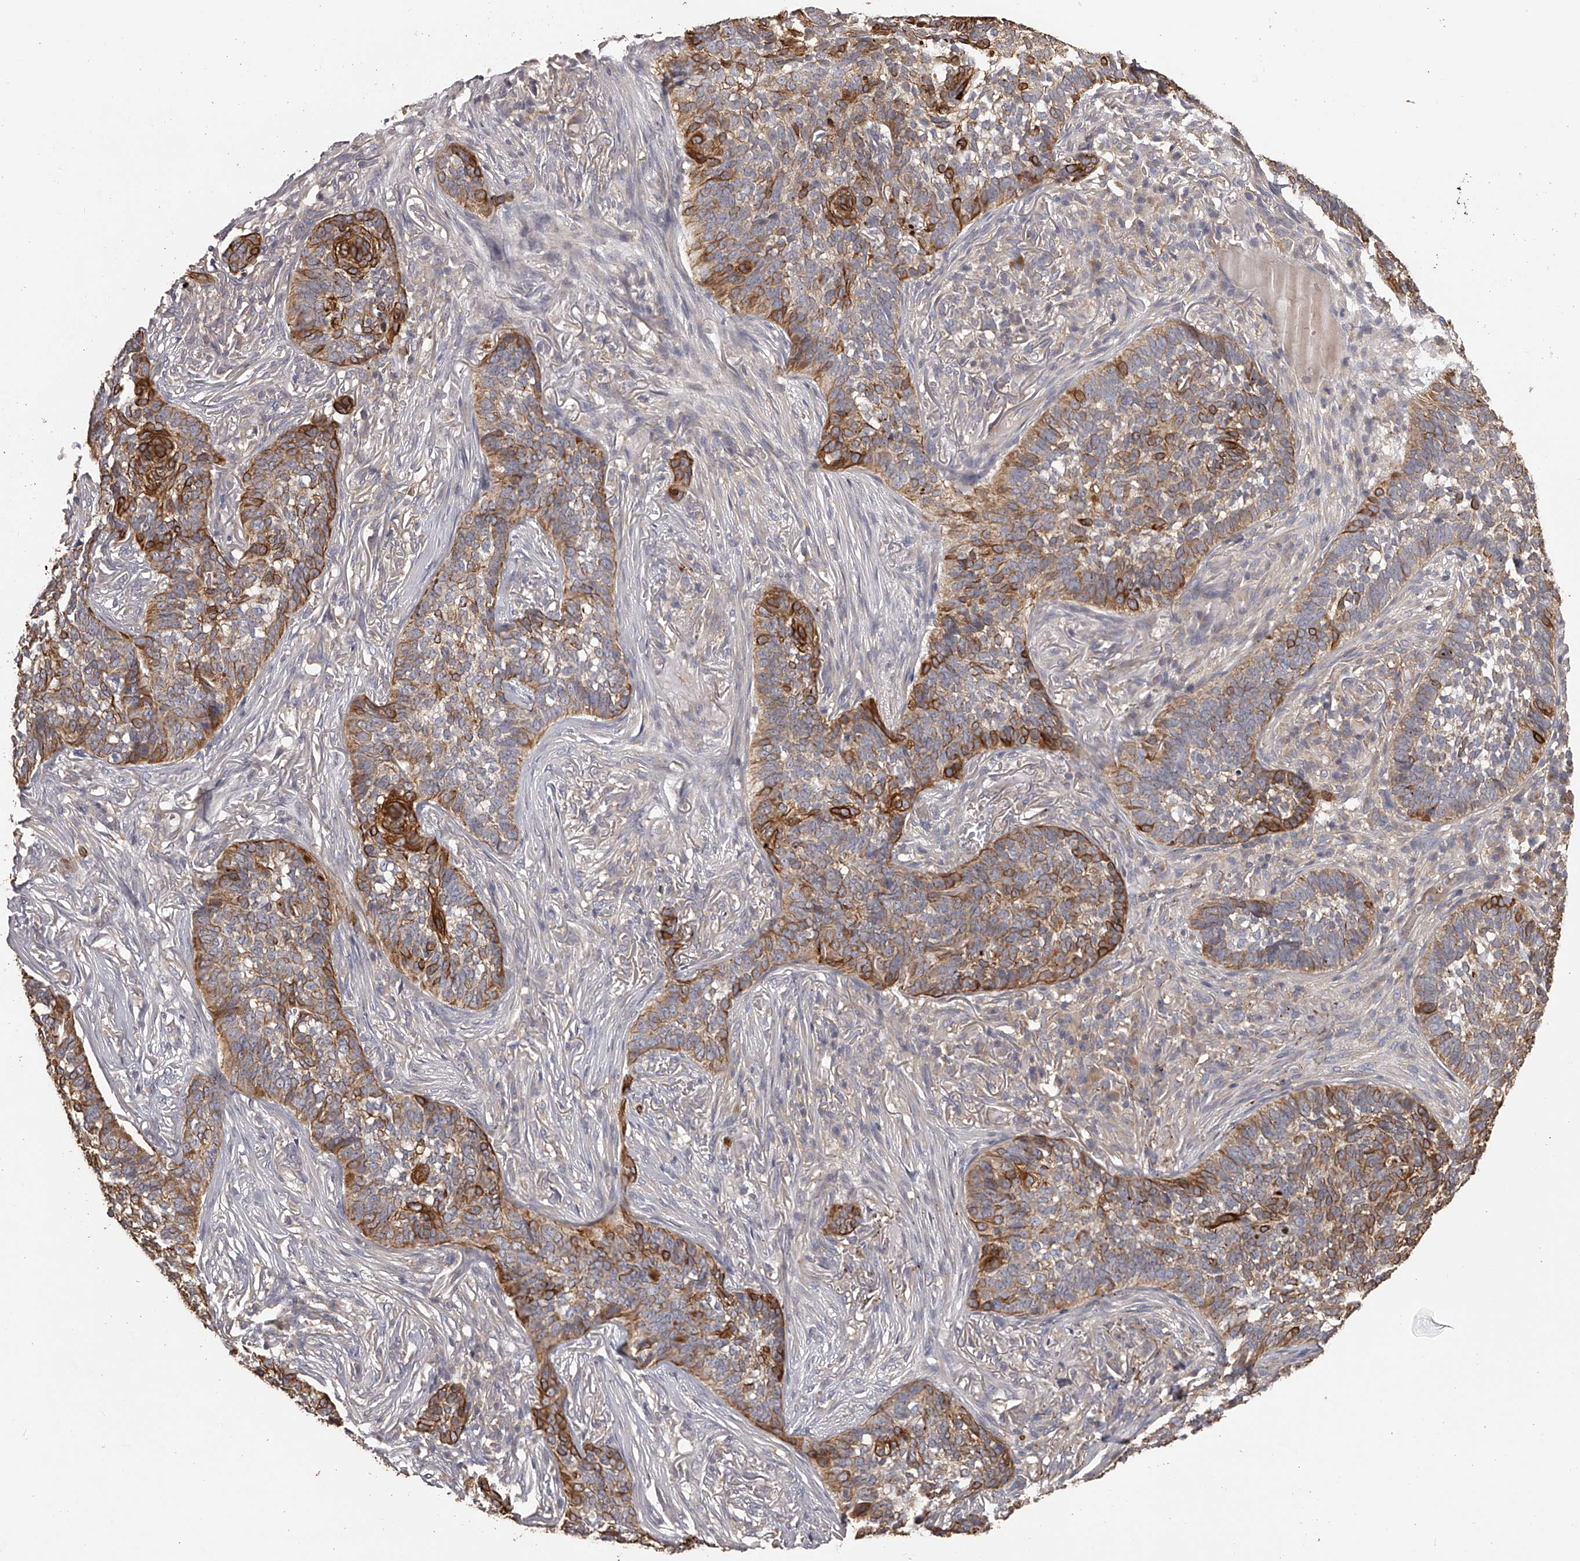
{"staining": {"intensity": "strong", "quantity": "25%-75%", "location": "cytoplasmic/membranous"}, "tissue": "skin cancer", "cell_type": "Tumor cells", "image_type": "cancer", "snomed": [{"axis": "morphology", "description": "Basal cell carcinoma"}, {"axis": "topography", "description": "Skin"}], "caption": "Human skin basal cell carcinoma stained with a brown dye shows strong cytoplasmic/membranous positive staining in approximately 25%-75% of tumor cells.", "gene": "TNN", "patient": {"sex": "male", "age": 85}}